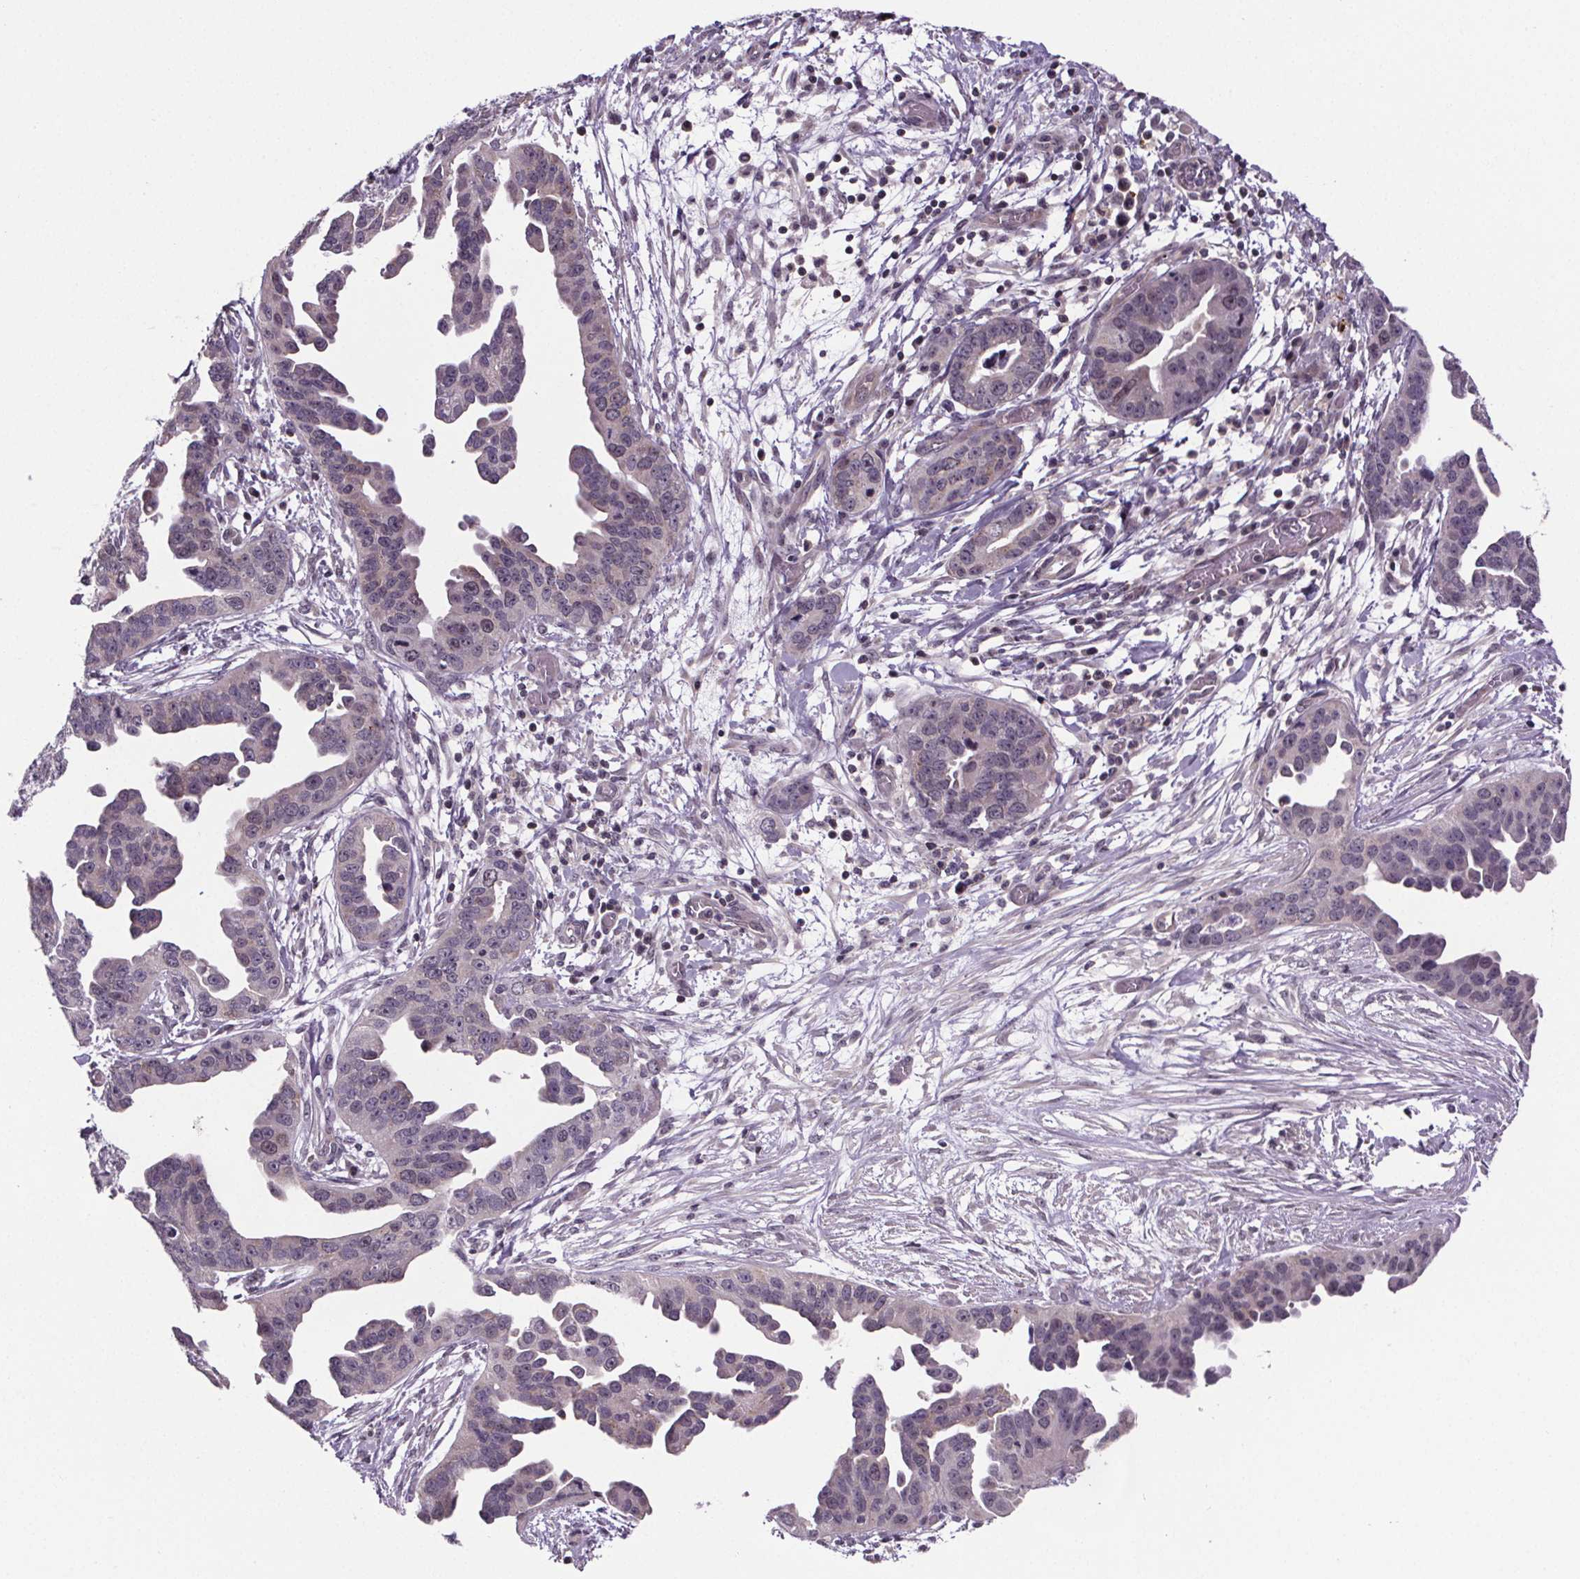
{"staining": {"intensity": "weak", "quantity": "<25%", "location": "cytoplasmic/membranous"}, "tissue": "ovarian cancer", "cell_type": "Tumor cells", "image_type": "cancer", "snomed": [{"axis": "morphology", "description": "Cystadenocarcinoma, serous, NOS"}, {"axis": "topography", "description": "Ovary"}], "caption": "Tumor cells show no significant protein expression in ovarian serous cystadenocarcinoma.", "gene": "TTC12", "patient": {"sex": "female", "age": 75}}